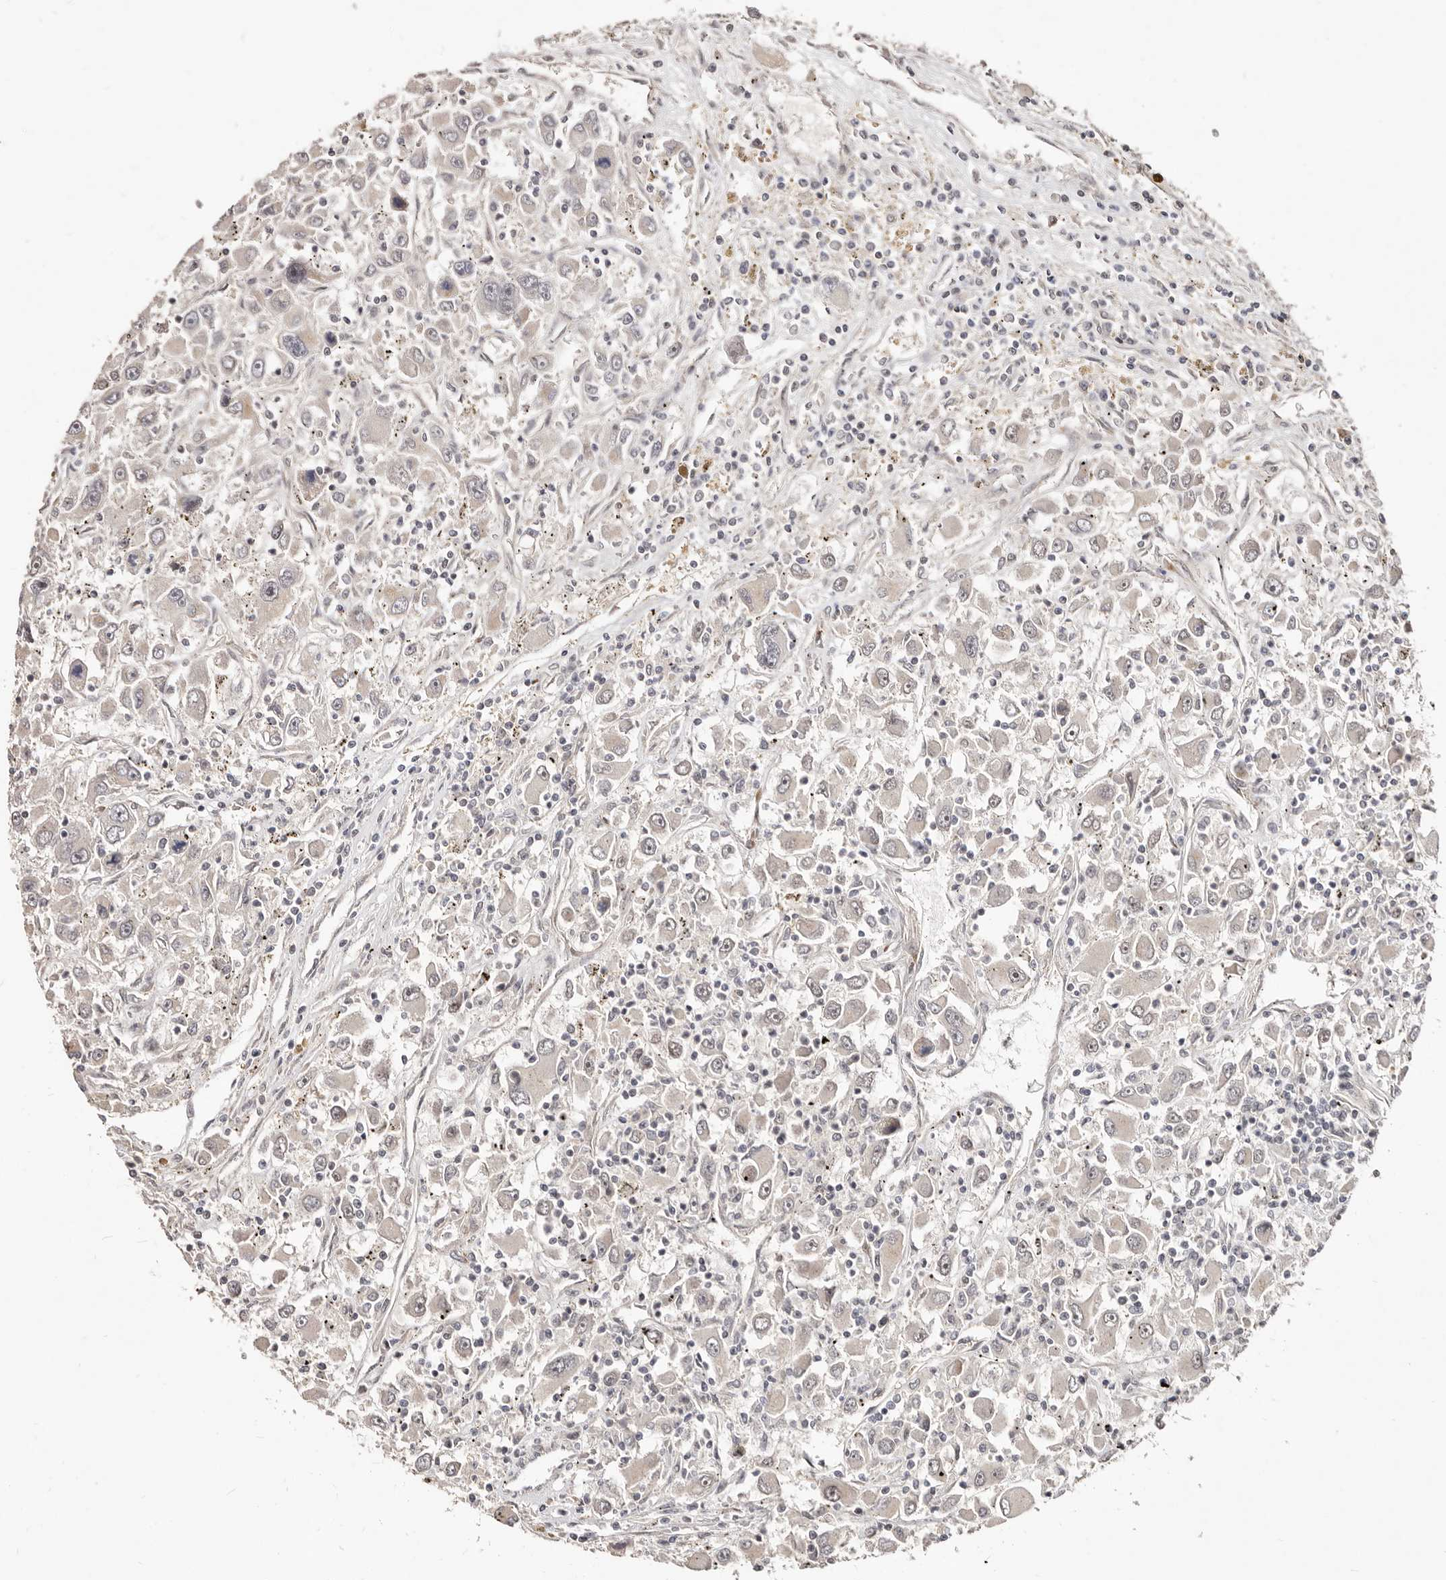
{"staining": {"intensity": "negative", "quantity": "none", "location": "none"}, "tissue": "renal cancer", "cell_type": "Tumor cells", "image_type": "cancer", "snomed": [{"axis": "morphology", "description": "Adenocarcinoma, NOS"}, {"axis": "topography", "description": "Kidney"}], "caption": "Protein analysis of renal adenocarcinoma displays no significant positivity in tumor cells.", "gene": "SRCAP", "patient": {"sex": "female", "age": 52}}